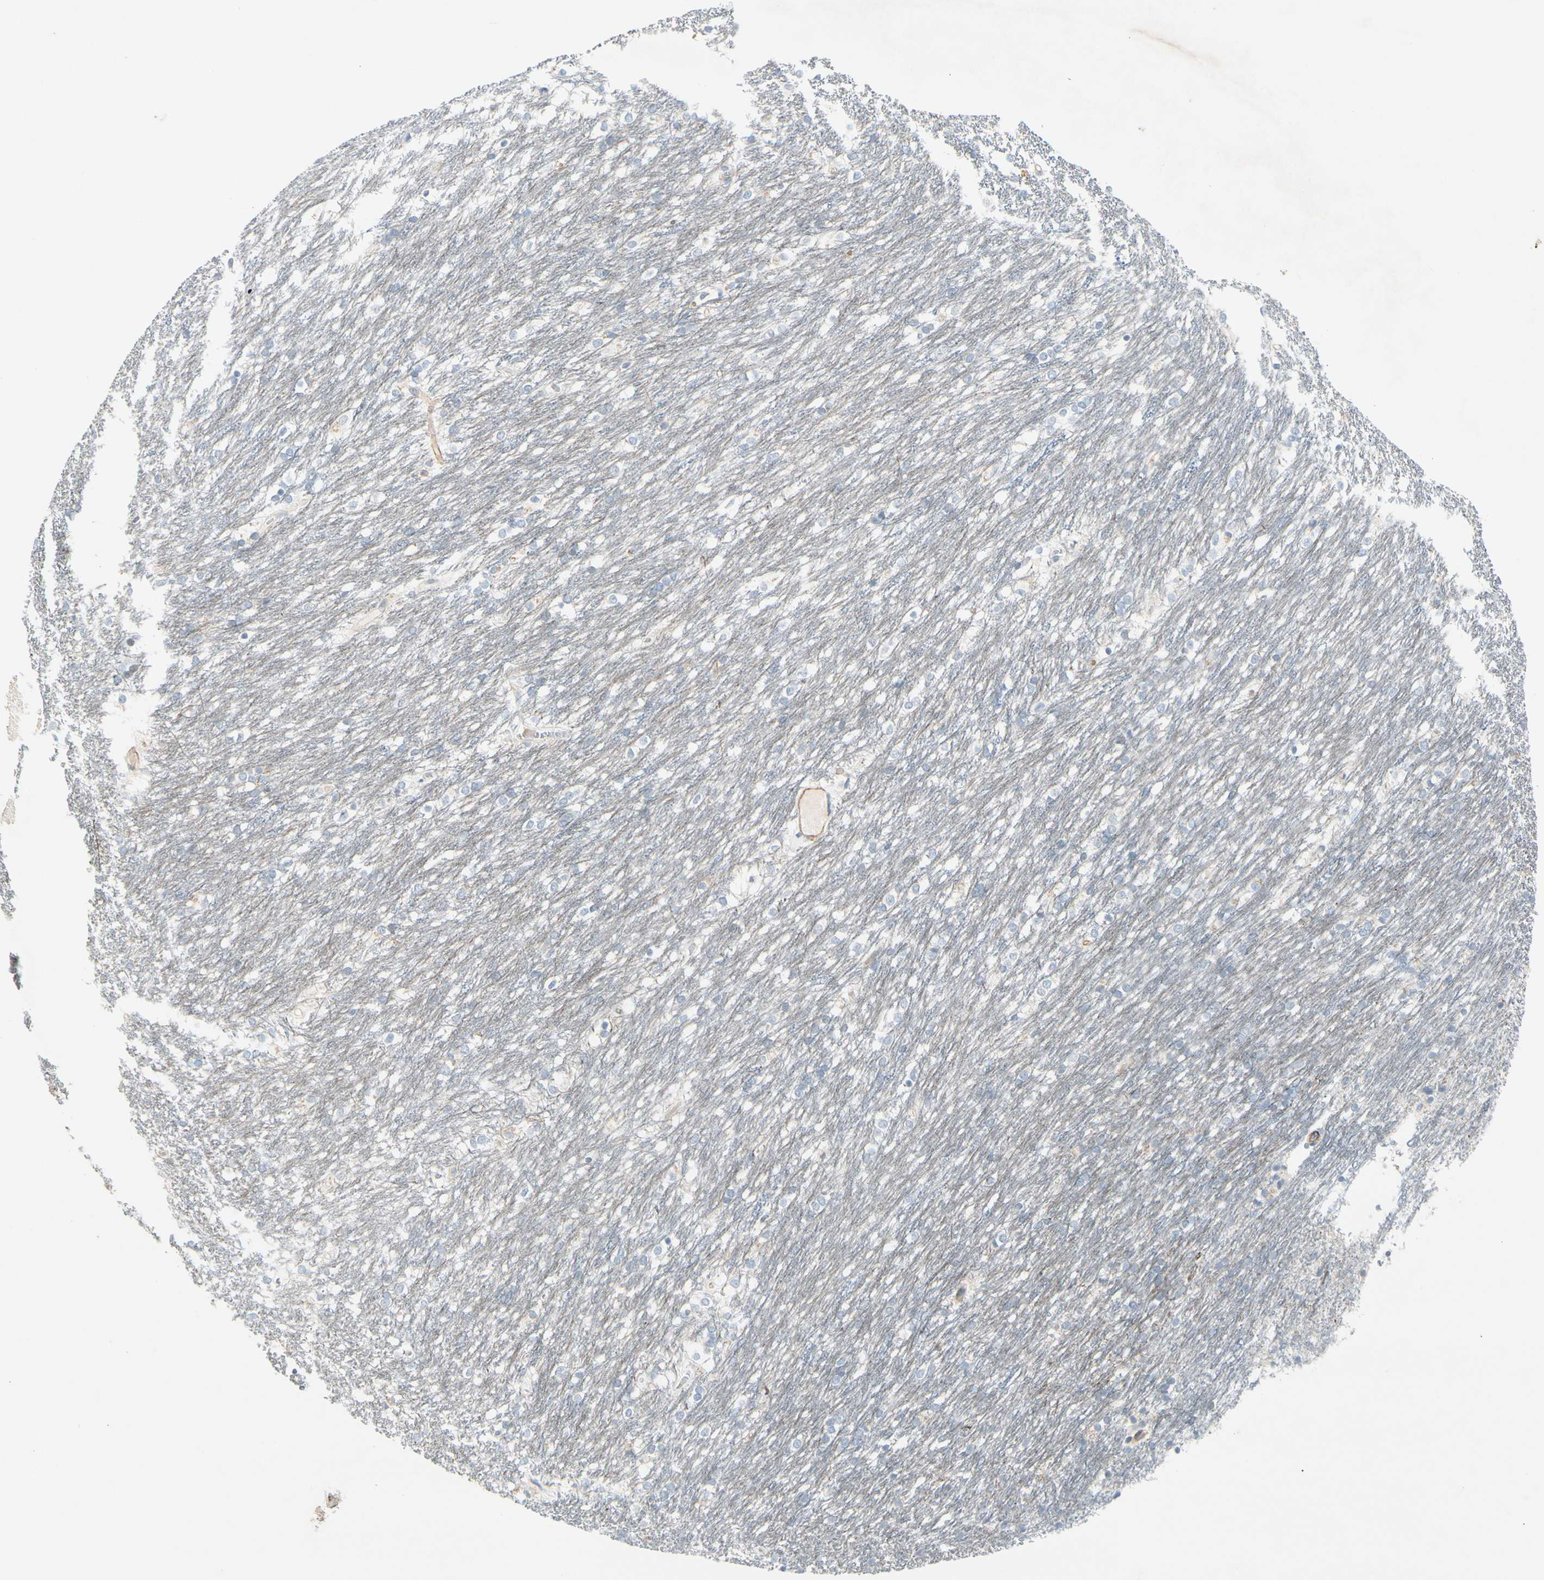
{"staining": {"intensity": "weak", "quantity": "<25%", "location": "cytoplasmic/membranous"}, "tissue": "caudate", "cell_type": "Glial cells", "image_type": "normal", "snomed": [{"axis": "morphology", "description": "Normal tissue, NOS"}, {"axis": "topography", "description": "Lateral ventricle wall"}], "caption": "This is a histopathology image of immunohistochemistry (IHC) staining of unremarkable caudate, which shows no staining in glial cells. (DAB immunohistochemistry visualized using brightfield microscopy, high magnification).", "gene": "CD93", "patient": {"sex": "female", "age": 19}}